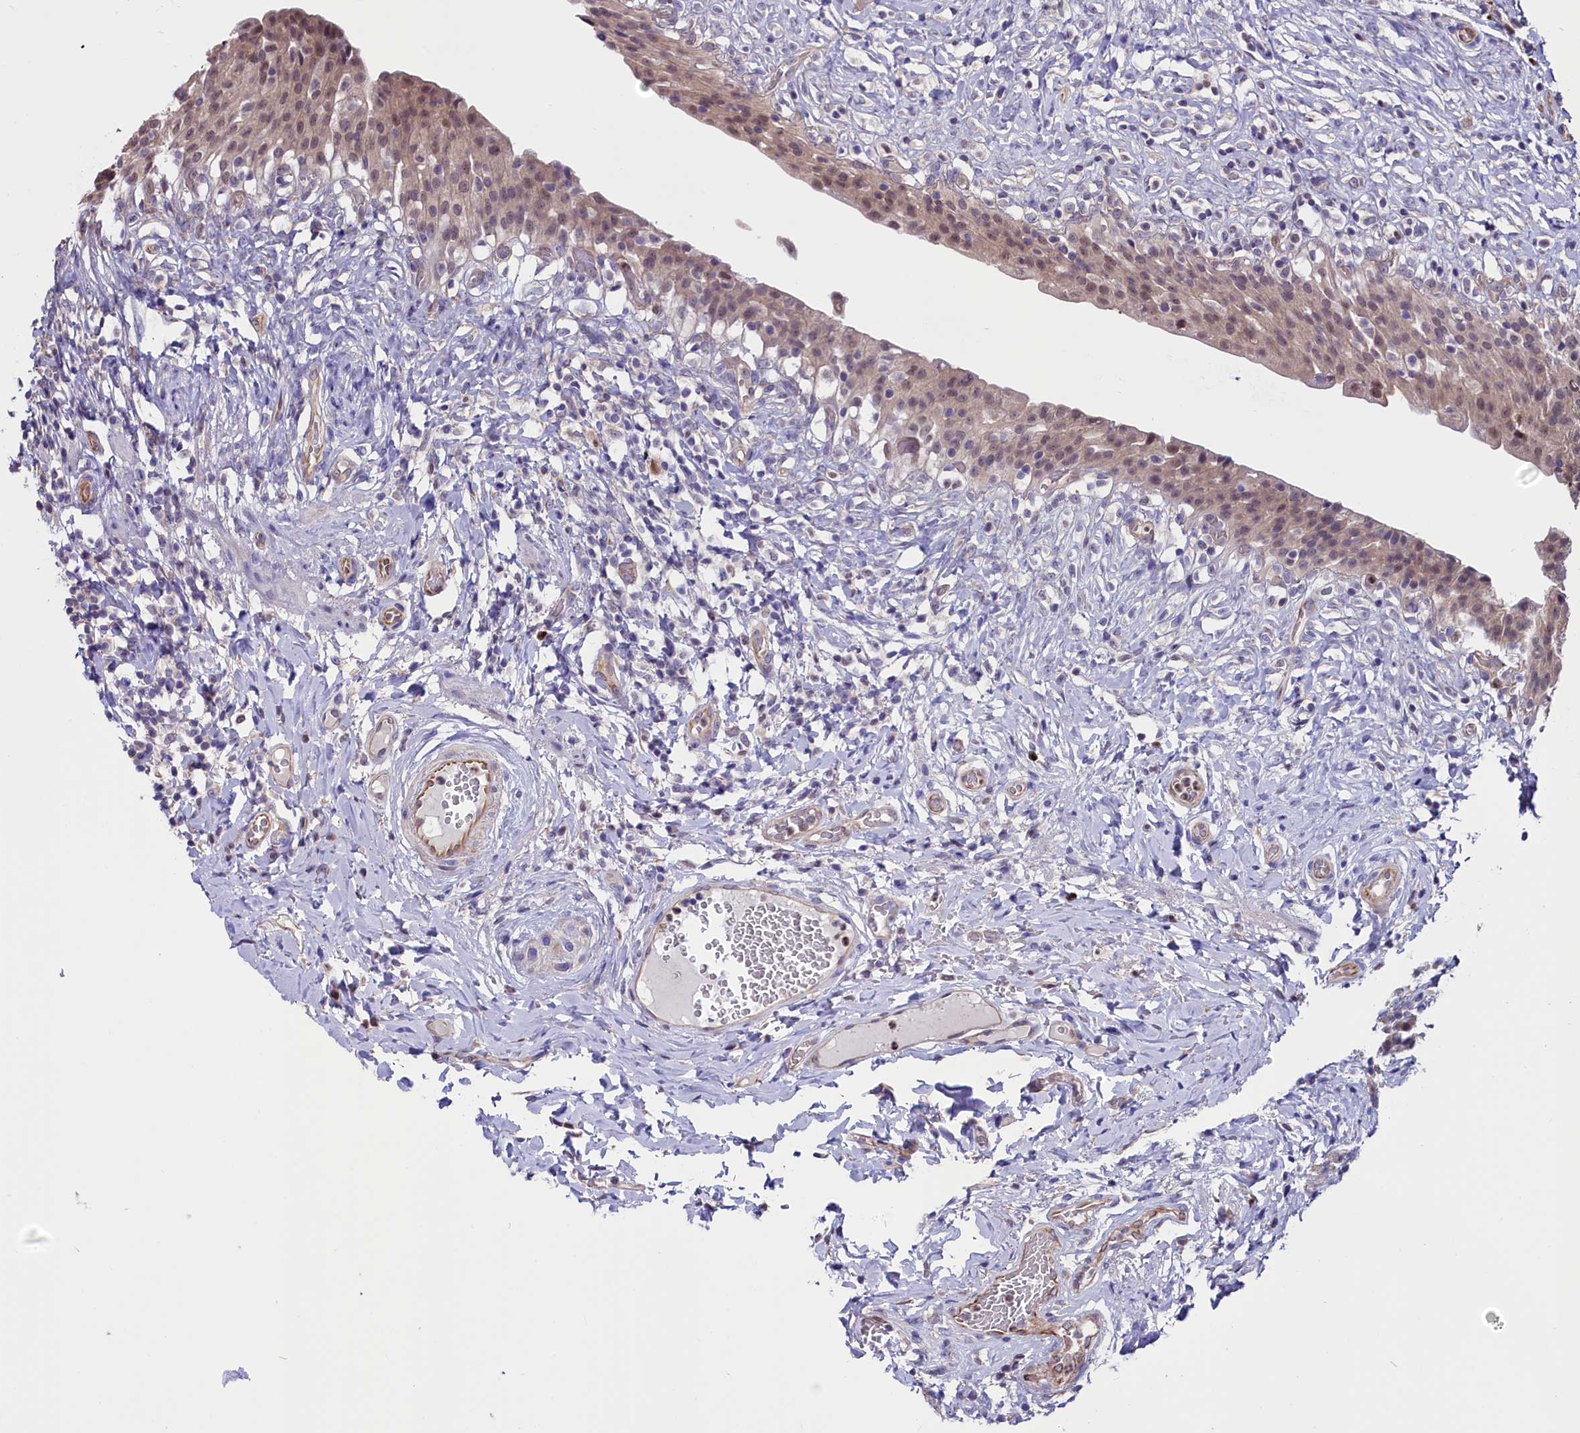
{"staining": {"intensity": "weak", "quantity": ">75%", "location": "cytoplasmic/membranous,nuclear"}, "tissue": "urinary bladder", "cell_type": "Urothelial cells", "image_type": "normal", "snomed": [{"axis": "morphology", "description": "Normal tissue, NOS"}, {"axis": "morphology", "description": "Inflammation, NOS"}, {"axis": "topography", "description": "Urinary bladder"}], "caption": "Protein analysis of normal urinary bladder demonstrates weak cytoplasmic/membranous,nuclear positivity in approximately >75% of urothelial cells. (Brightfield microscopy of DAB IHC at high magnification).", "gene": "PDILT", "patient": {"sex": "male", "age": 64}}